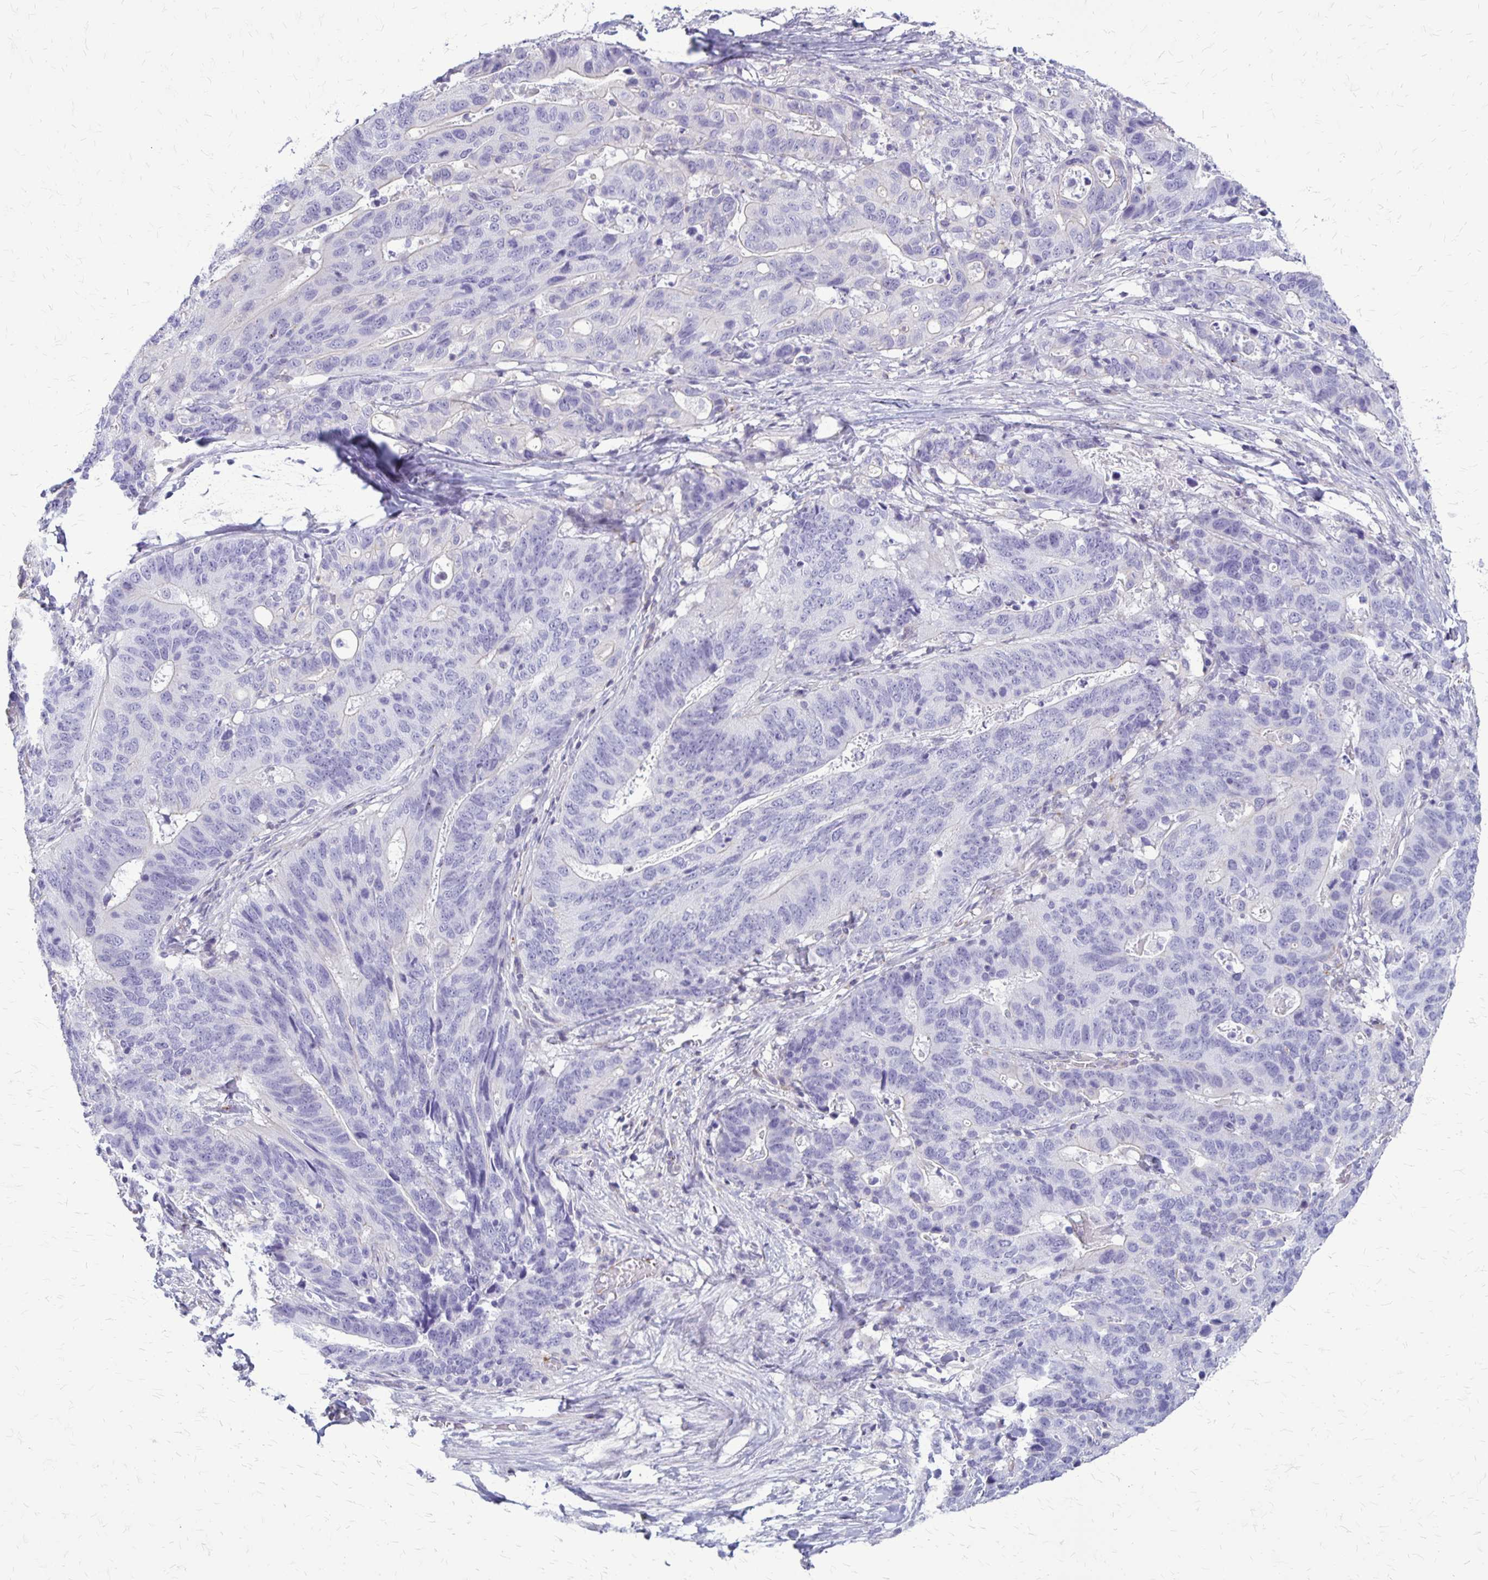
{"staining": {"intensity": "negative", "quantity": "none", "location": "none"}, "tissue": "stomach cancer", "cell_type": "Tumor cells", "image_type": "cancer", "snomed": [{"axis": "morphology", "description": "Adenocarcinoma, NOS"}, {"axis": "topography", "description": "Stomach, upper"}], "caption": "Immunohistochemistry (IHC) of stomach cancer reveals no staining in tumor cells.", "gene": "GP9", "patient": {"sex": "female", "age": 67}}